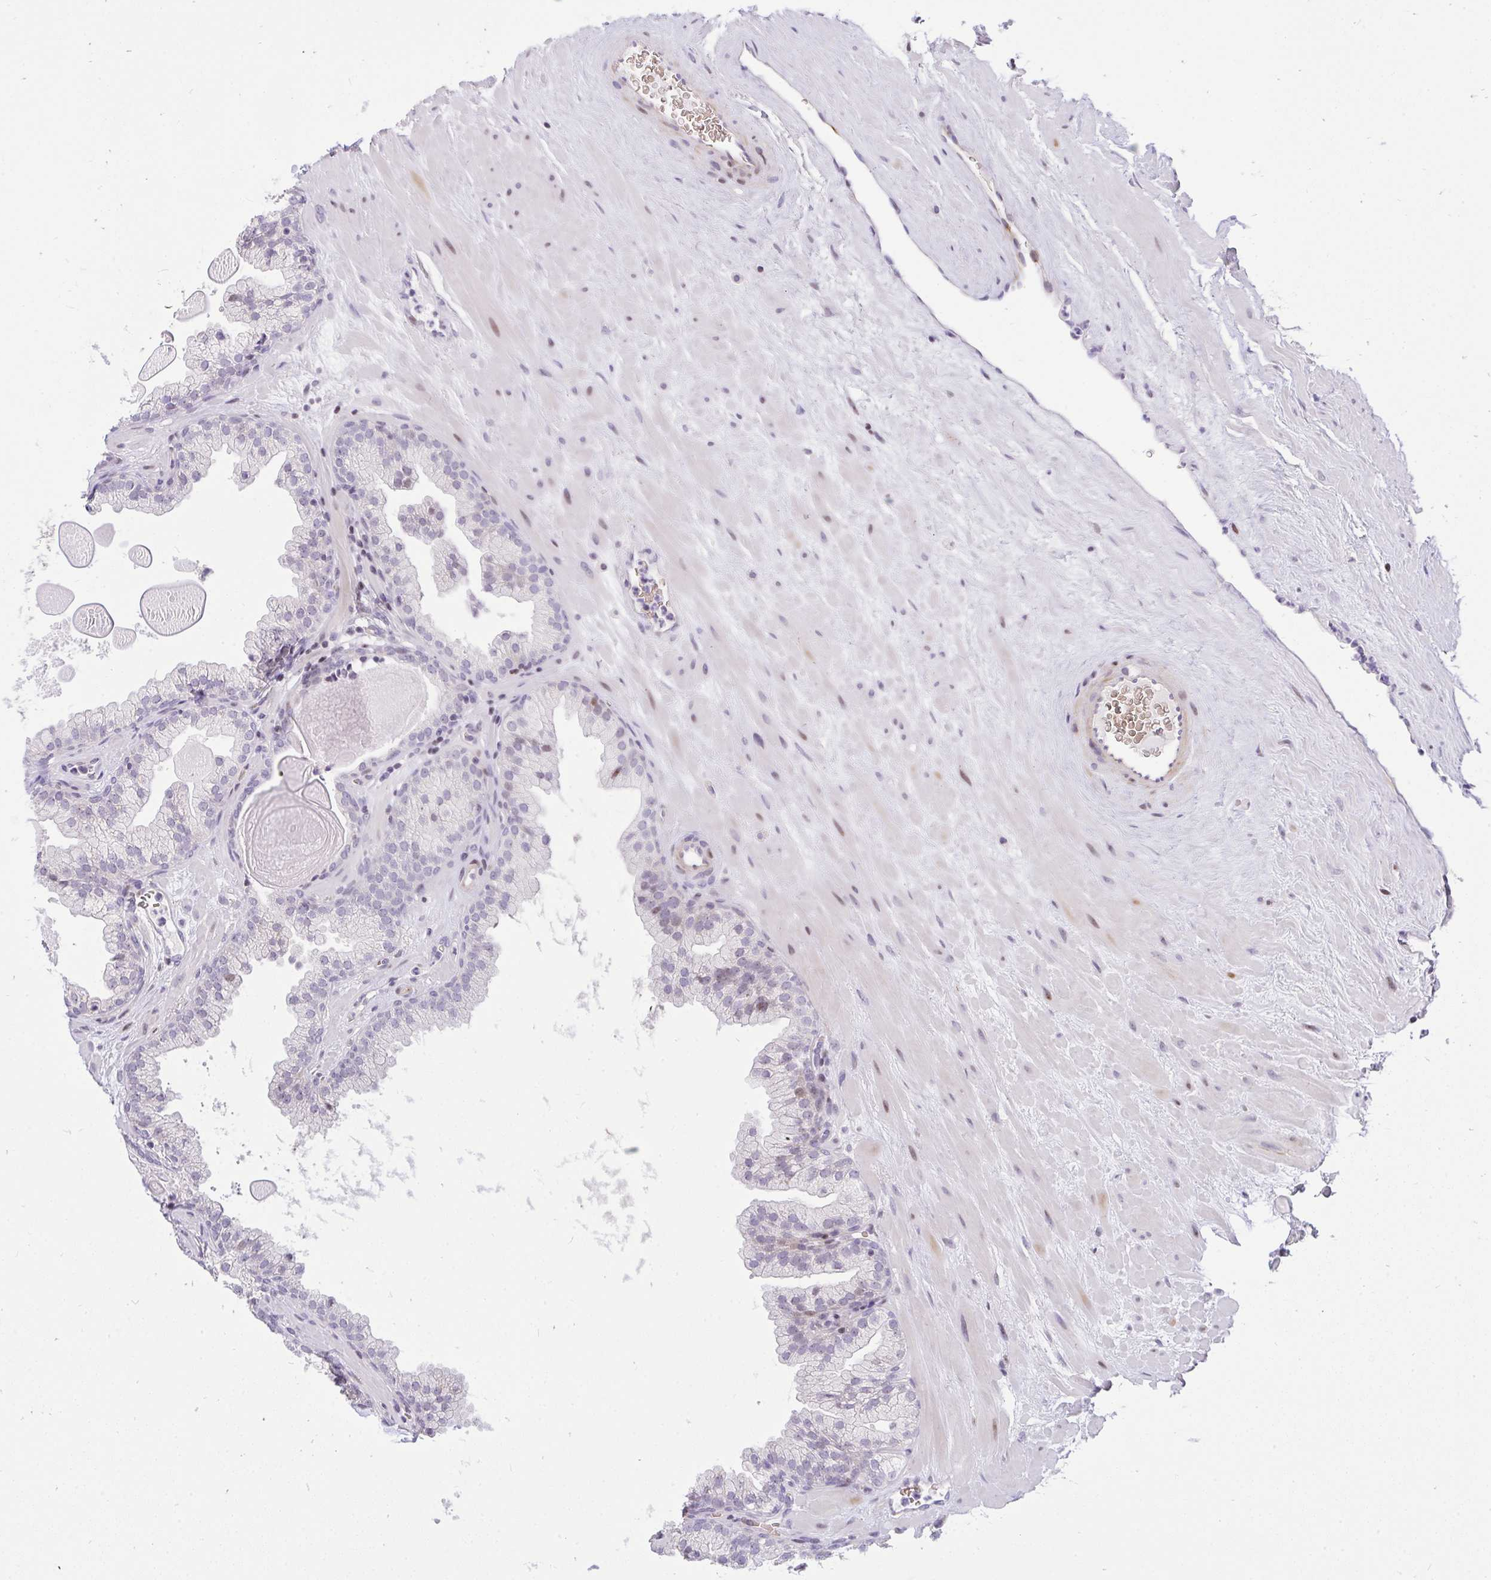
{"staining": {"intensity": "weak", "quantity": "<25%", "location": "nuclear"}, "tissue": "prostate", "cell_type": "Glandular cells", "image_type": "normal", "snomed": [{"axis": "morphology", "description": "Normal tissue, NOS"}, {"axis": "topography", "description": "Prostate"}, {"axis": "topography", "description": "Peripheral nerve tissue"}], "caption": "DAB immunohistochemical staining of normal prostate reveals no significant positivity in glandular cells. (DAB (3,3'-diaminobenzidine) immunohistochemistry with hematoxylin counter stain).", "gene": "PLPPR3", "patient": {"sex": "male", "age": 61}}